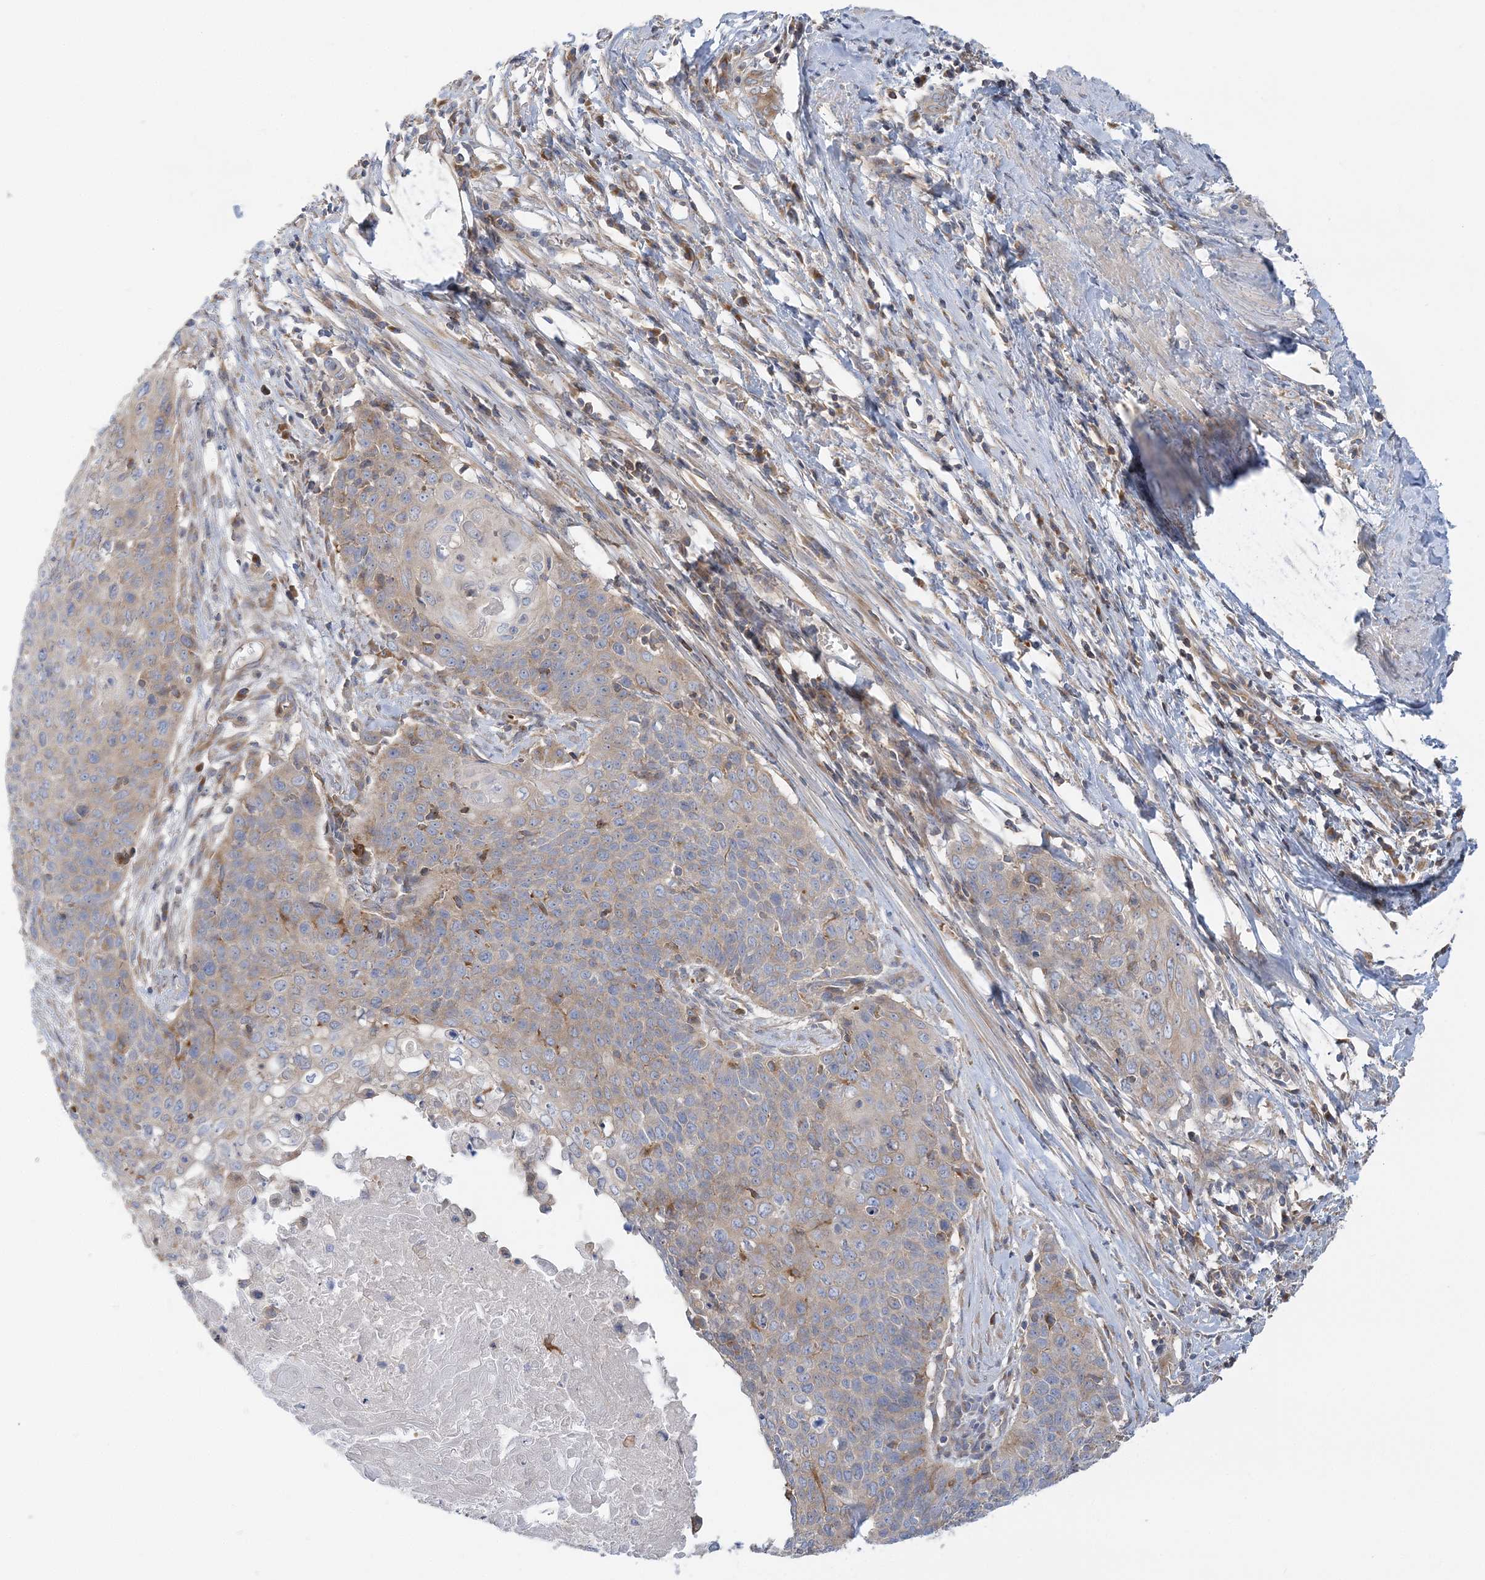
{"staining": {"intensity": "weak", "quantity": "<25%", "location": "cytoplasmic/membranous"}, "tissue": "cervical cancer", "cell_type": "Tumor cells", "image_type": "cancer", "snomed": [{"axis": "morphology", "description": "Squamous cell carcinoma, NOS"}, {"axis": "topography", "description": "Cervix"}], "caption": "This image is of cervical cancer stained with IHC to label a protein in brown with the nuclei are counter-stained blue. There is no positivity in tumor cells.", "gene": "FAM114A2", "patient": {"sex": "female", "age": 39}}